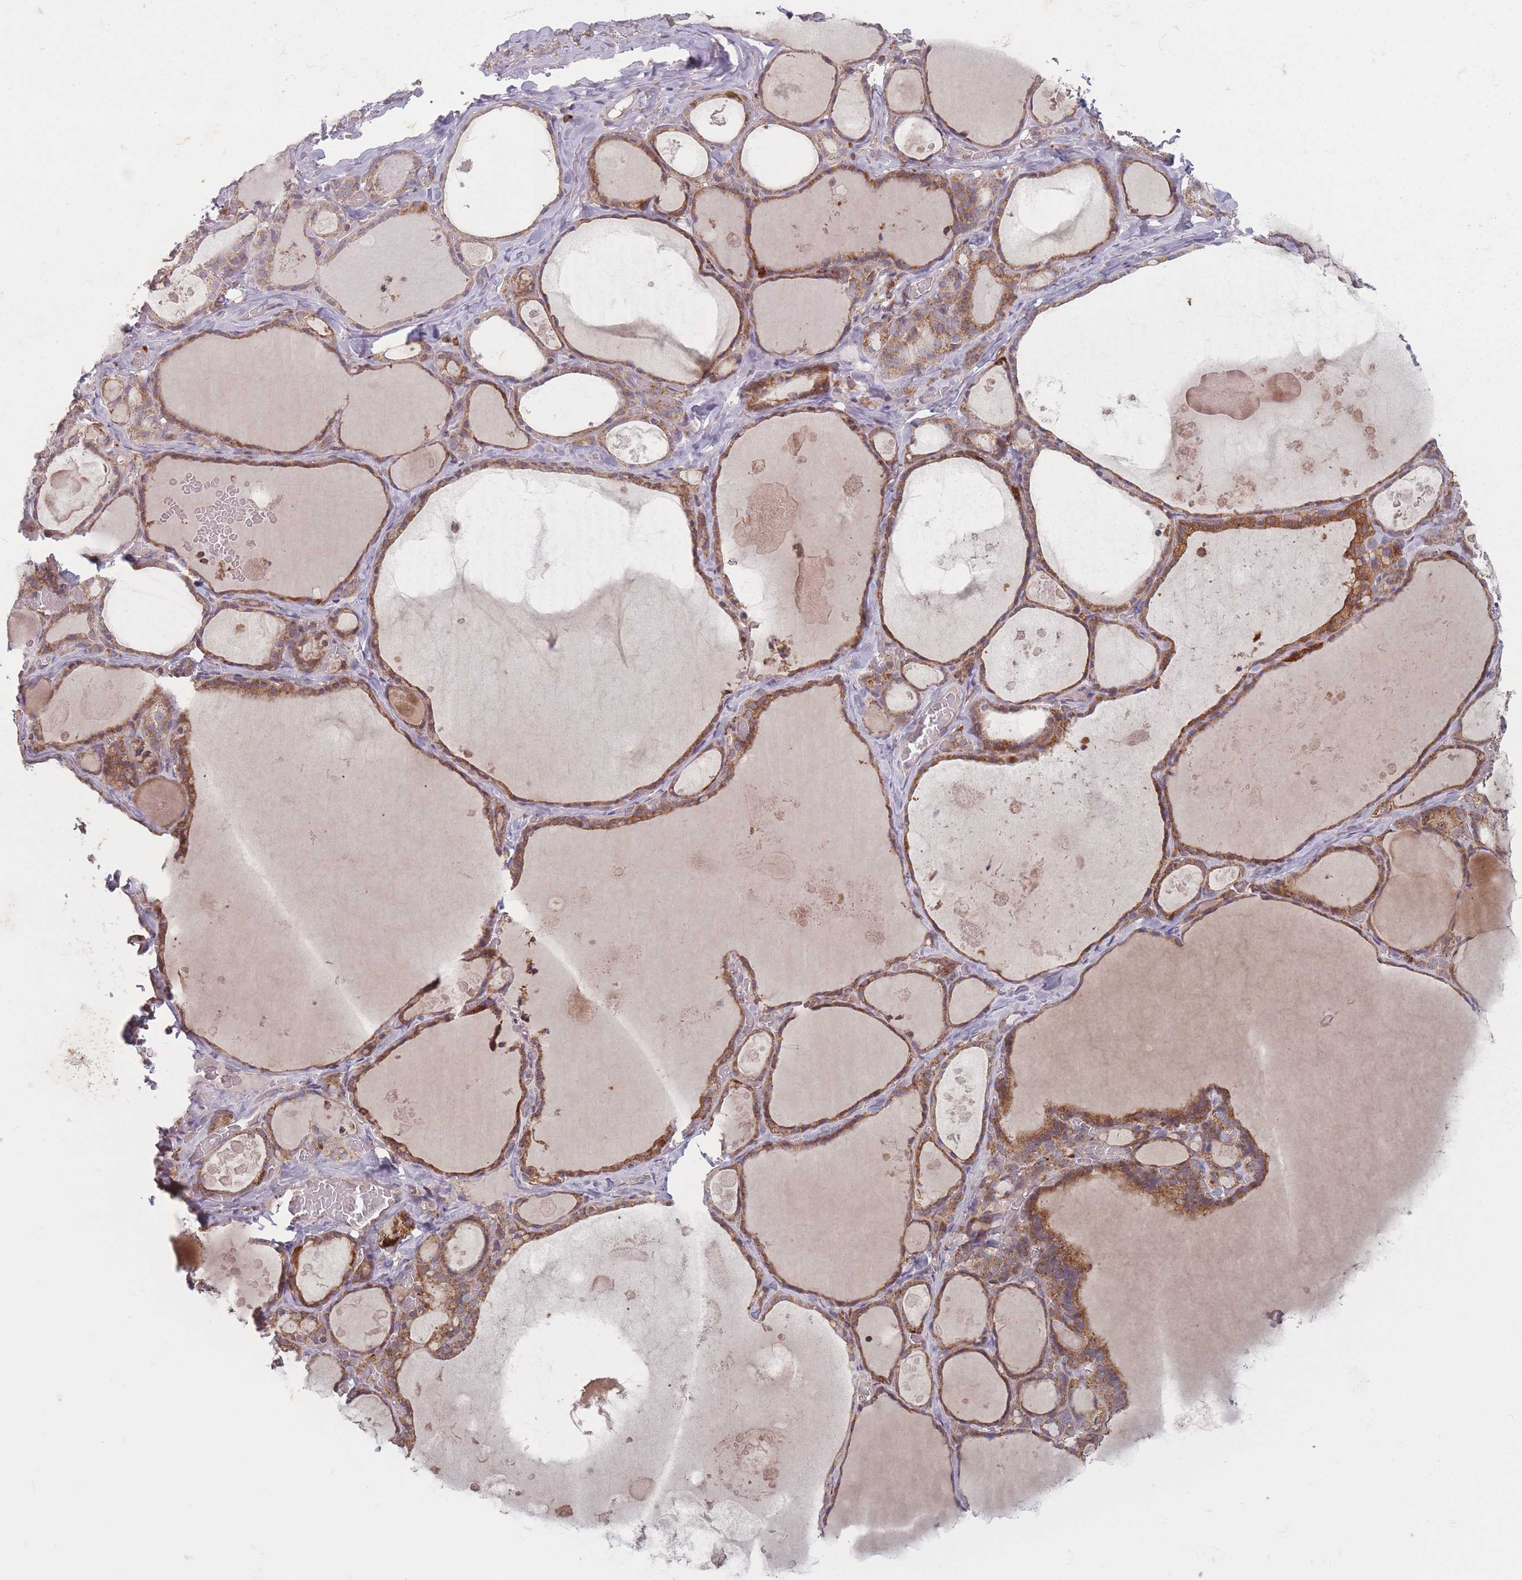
{"staining": {"intensity": "moderate", "quantity": ">75%", "location": "cytoplasmic/membranous"}, "tissue": "thyroid gland", "cell_type": "Glandular cells", "image_type": "normal", "snomed": [{"axis": "morphology", "description": "Normal tissue, NOS"}, {"axis": "topography", "description": "Thyroid gland"}], "caption": "DAB immunohistochemical staining of benign thyroid gland demonstrates moderate cytoplasmic/membranous protein expression in approximately >75% of glandular cells.", "gene": "OR10Q1", "patient": {"sex": "male", "age": 56}}